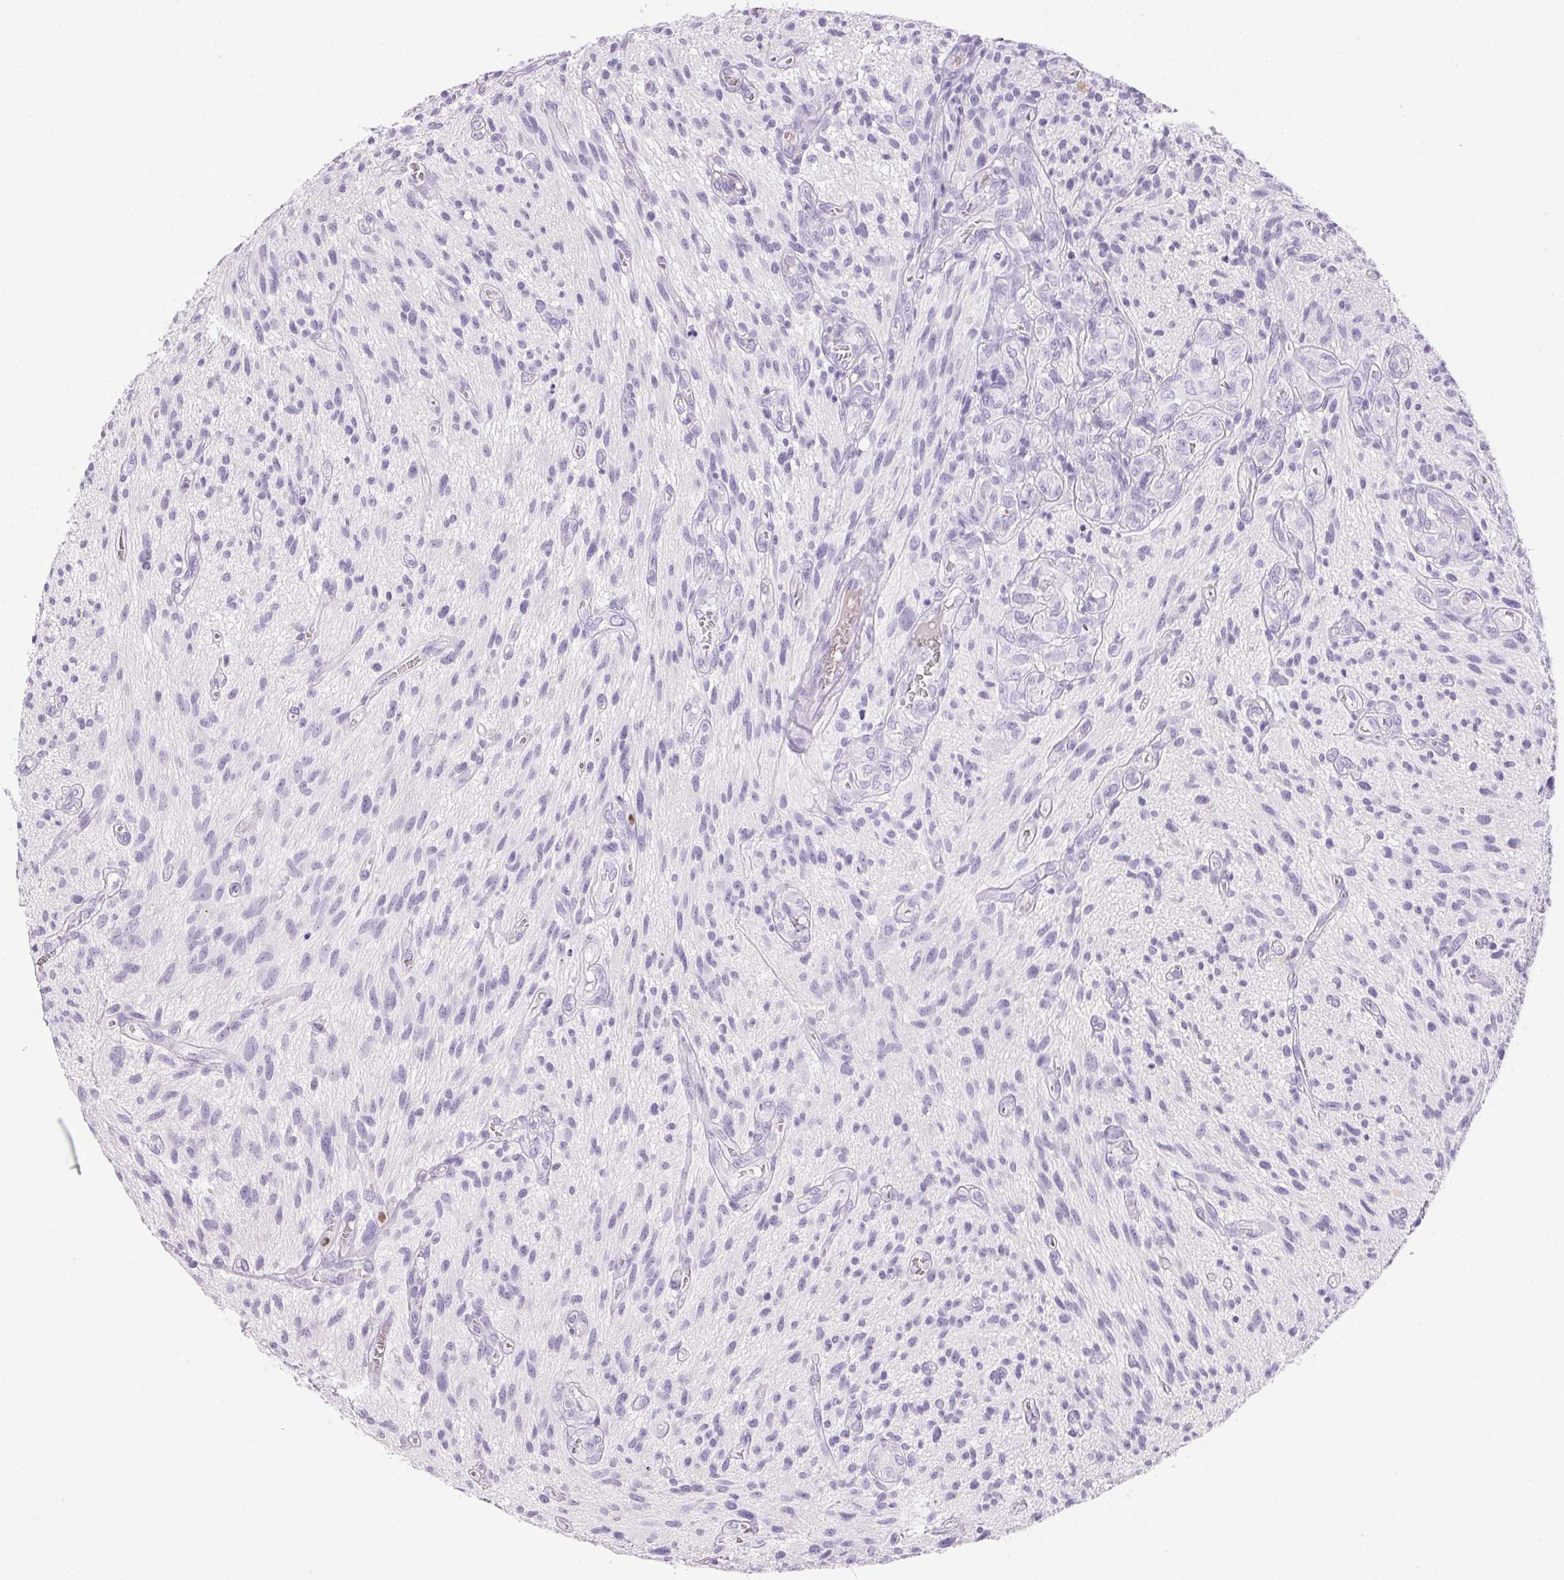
{"staining": {"intensity": "negative", "quantity": "none", "location": "none"}, "tissue": "glioma", "cell_type": "Tumor cells", "image_type": "cancer", "snomed": [{"axis": "morphology", "description": "Glioma, malignant, High grade"}, {"axis": "topography", "description": "Brain"}], "caption": "DAB immunohistochemical staining of malignant high-grade glioma displays no significant expression in tumor cells.", "gene": "PADI4", "patient": {"sex": "male", "age": 75}}